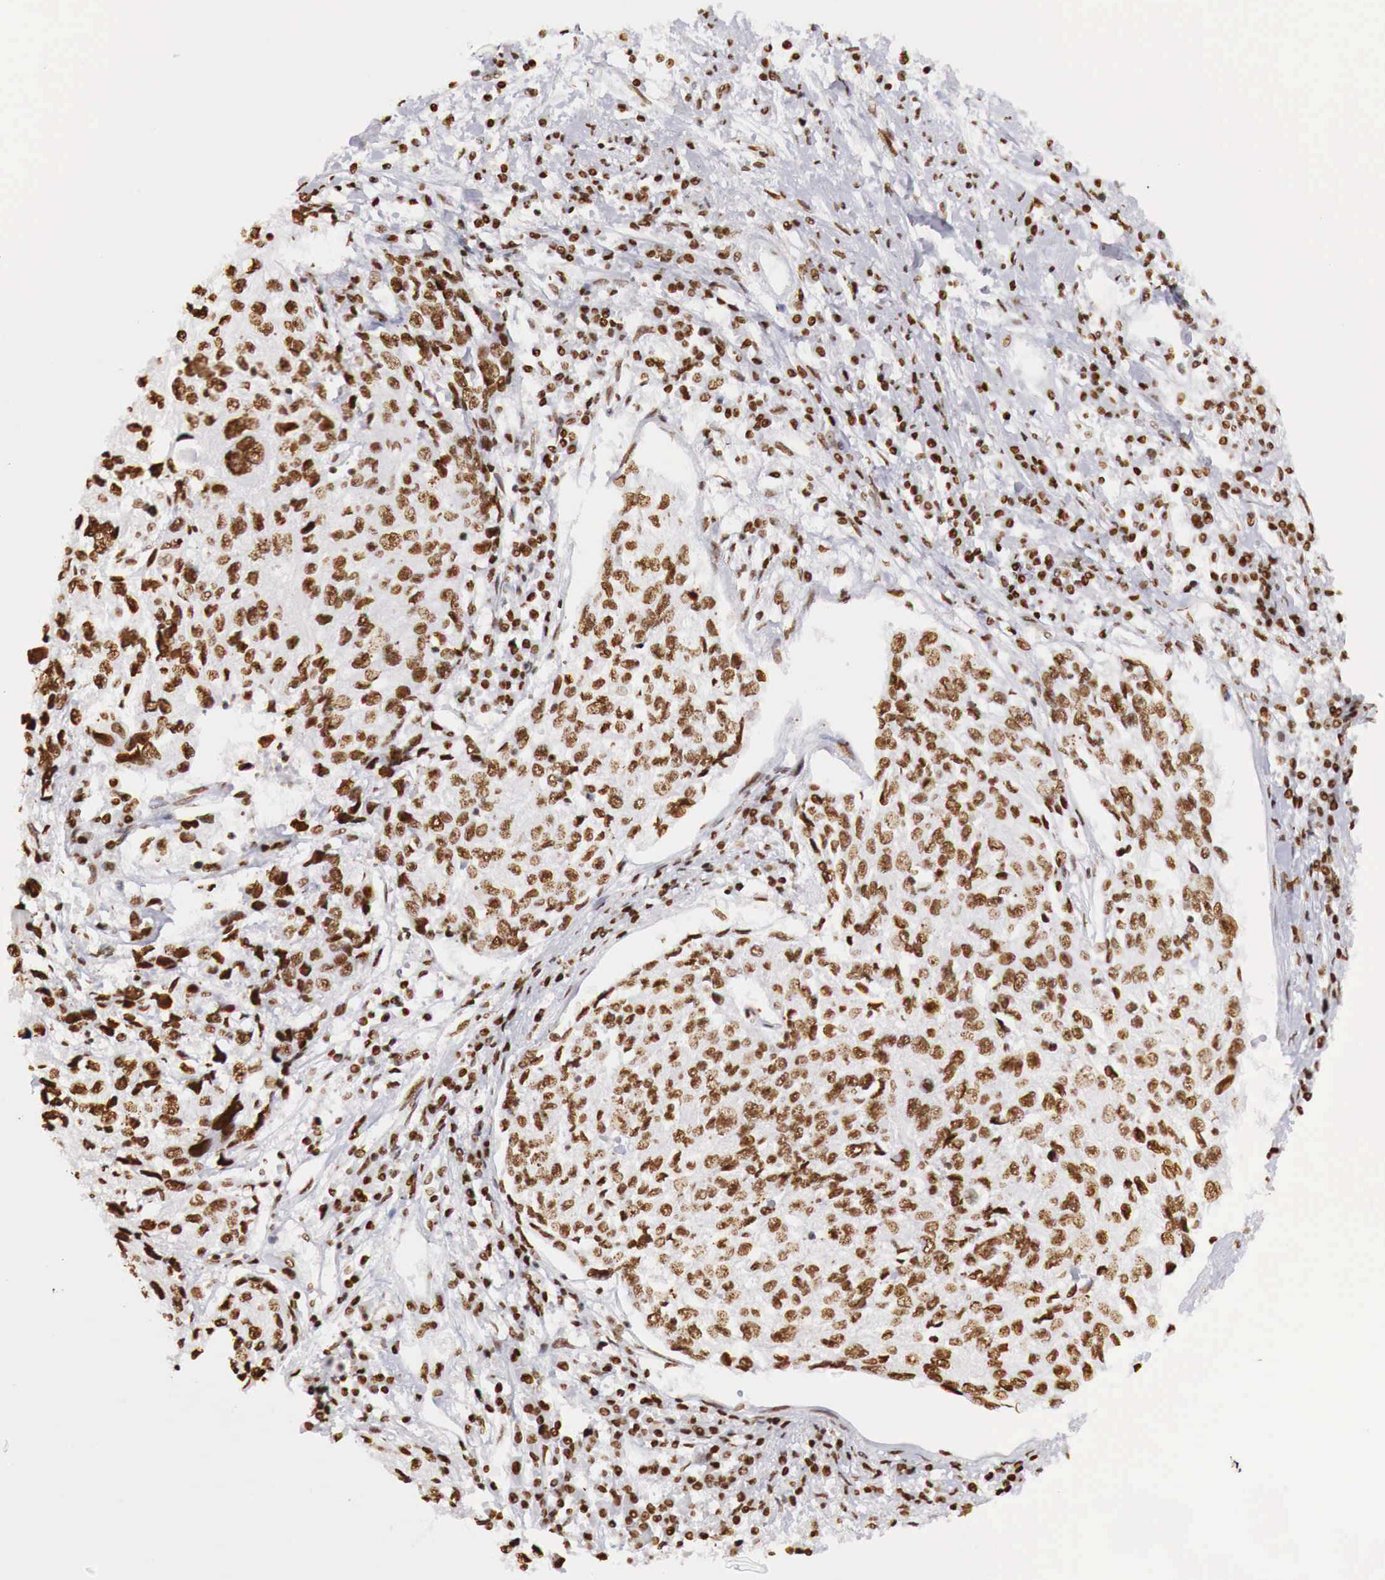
{"staining": {"intensity": "strong", "quantity": ">75%", "location": "nuclear"}, "tissue": "cervical cancer", "cell_type": "Tumor cells", "image_type": "cancer", "snomed": [{"axis": "morphology", "description": "Squamous cell carcinoma, NOS"}, {"axis": "topography", "description": "Cervix"}], "caption": "Cervical cancer (squamous cell carcinoma) tissue shows strong nuclear expression in about >75% of tumor cells, visualized by immunohistochemistry.", "gene": "DKC1", "patient": {"sex": "female", "age": 57}}